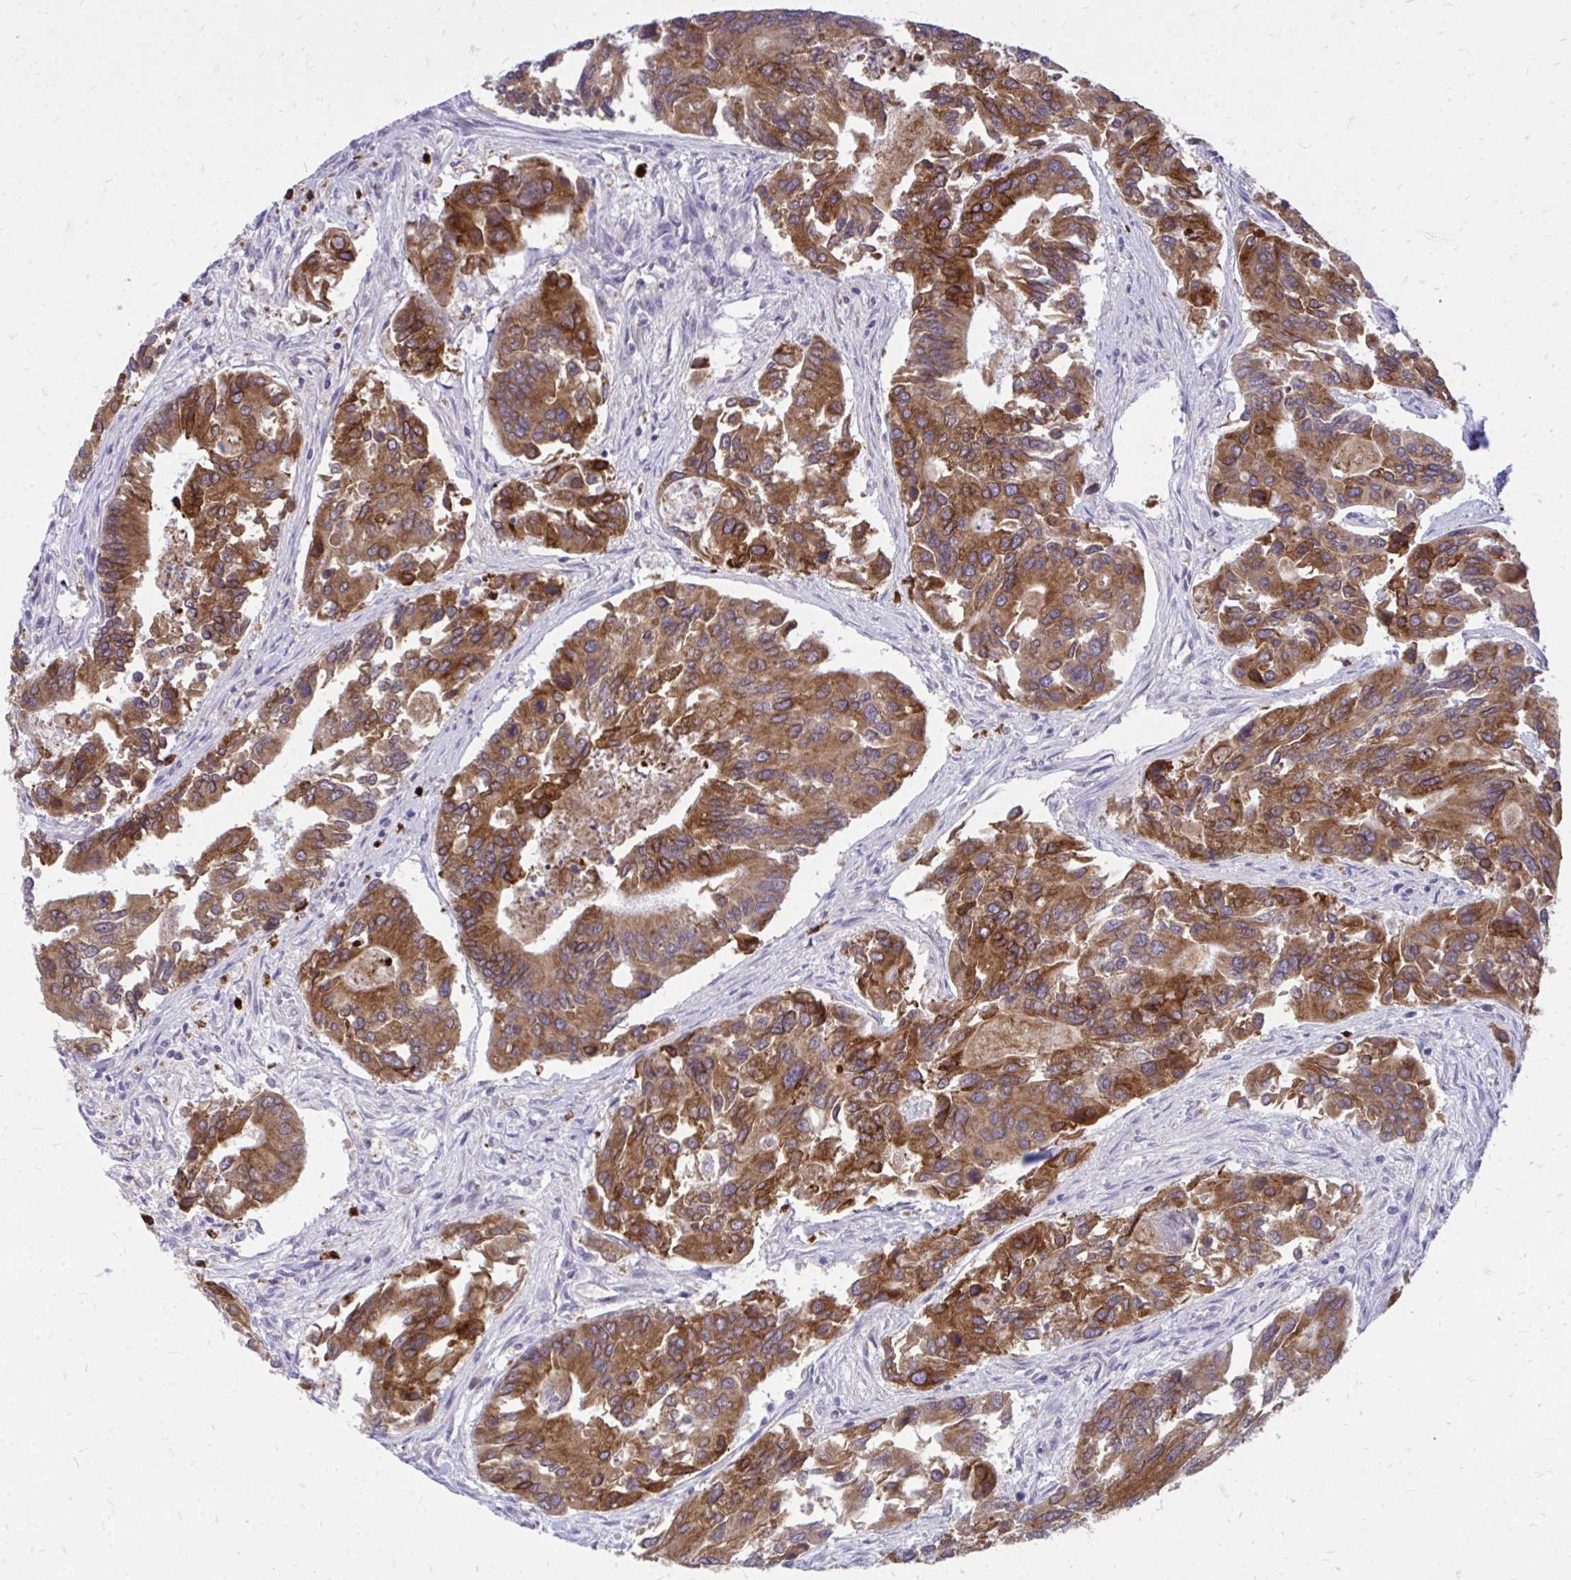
{"staining": {"intensity": "strong", "quantity": ">75%", "location": "cytoplasmic/membranous"}, "tissue": "colorectal cancer", "cell_type": "Tumor cells", "image_type": "cancer", "snomed": [{"axis": "morphology", "description": "Adenocarcinoma, NOS"}, {"axis": "topography", "description": "Colon"}], "caption": "The photomicrograph reveals staining of colorectal cancer, revealing strong cytoplasmic/membranous protein staining (brown color) within tumor cells.", "gene": "ACSL5", "patient": {"sex": "female", "age": 67}}